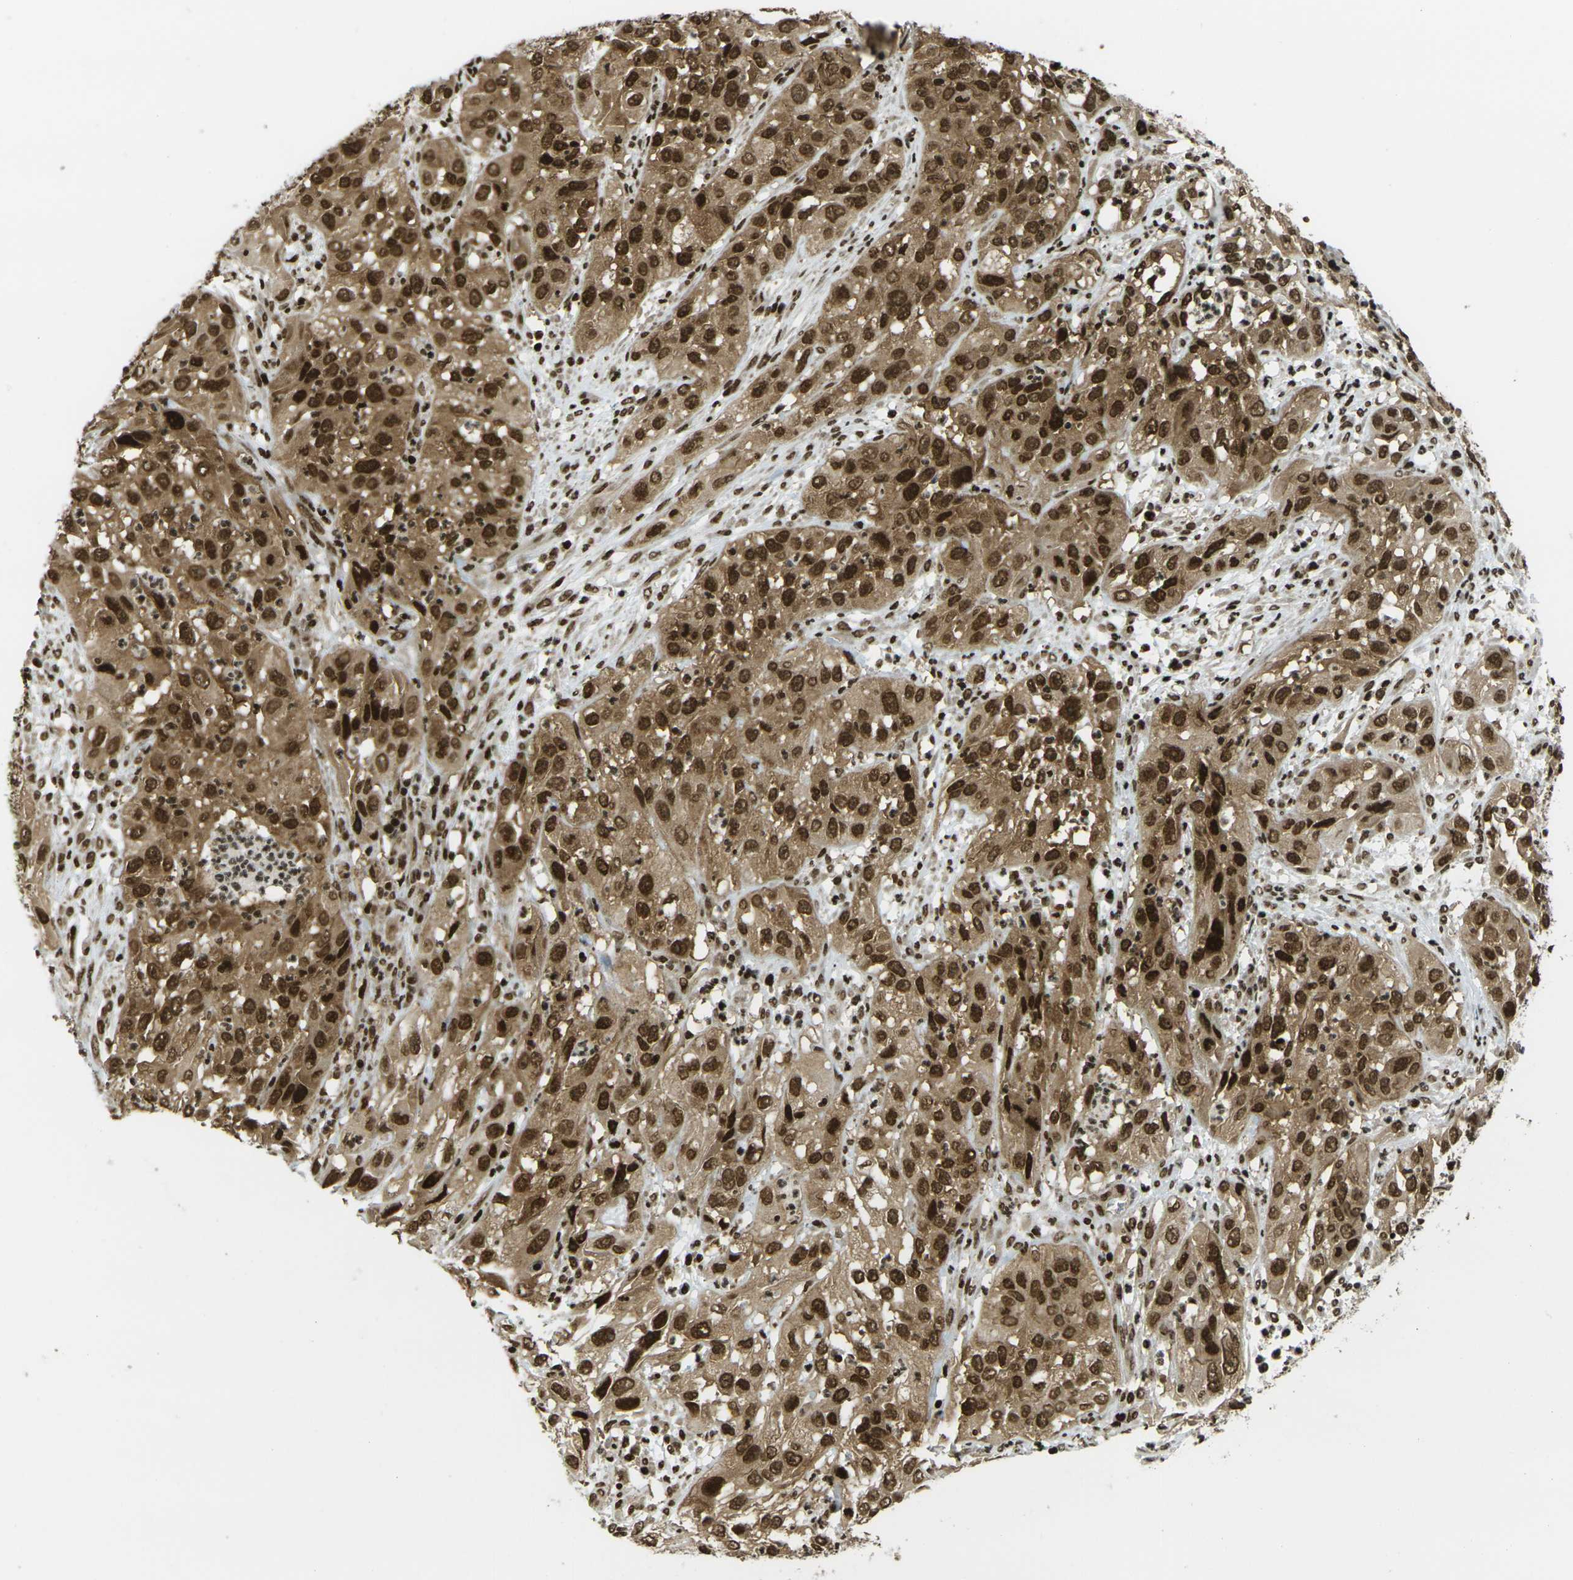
{"staining": {"intensity": "strong", "quantity": ">75%", "location": "cytoplasmic/membranous,nuclear"}, "tissue": "cervical cancer", "cell_type": "Tumor cells", "image_type": "cancer", "snomed": [{"axis": "morphology", "description": "Squamous cell carcinoma, NOS"}, {"axis": "topography", "description": "Cervix"}], "caption": "This photomicrograph shows cervical cancer (squamous cell carcinoma) stained with immunohistochemistry (IHC) to label a protein in brown. The cytoplasmic/membranous and nuclear of tumor cells show strong positivity for the protein. Nuclei are counter-stained blue.", "gene": "RUVBL2", "patient": {"sex": "female", "age": 32}}